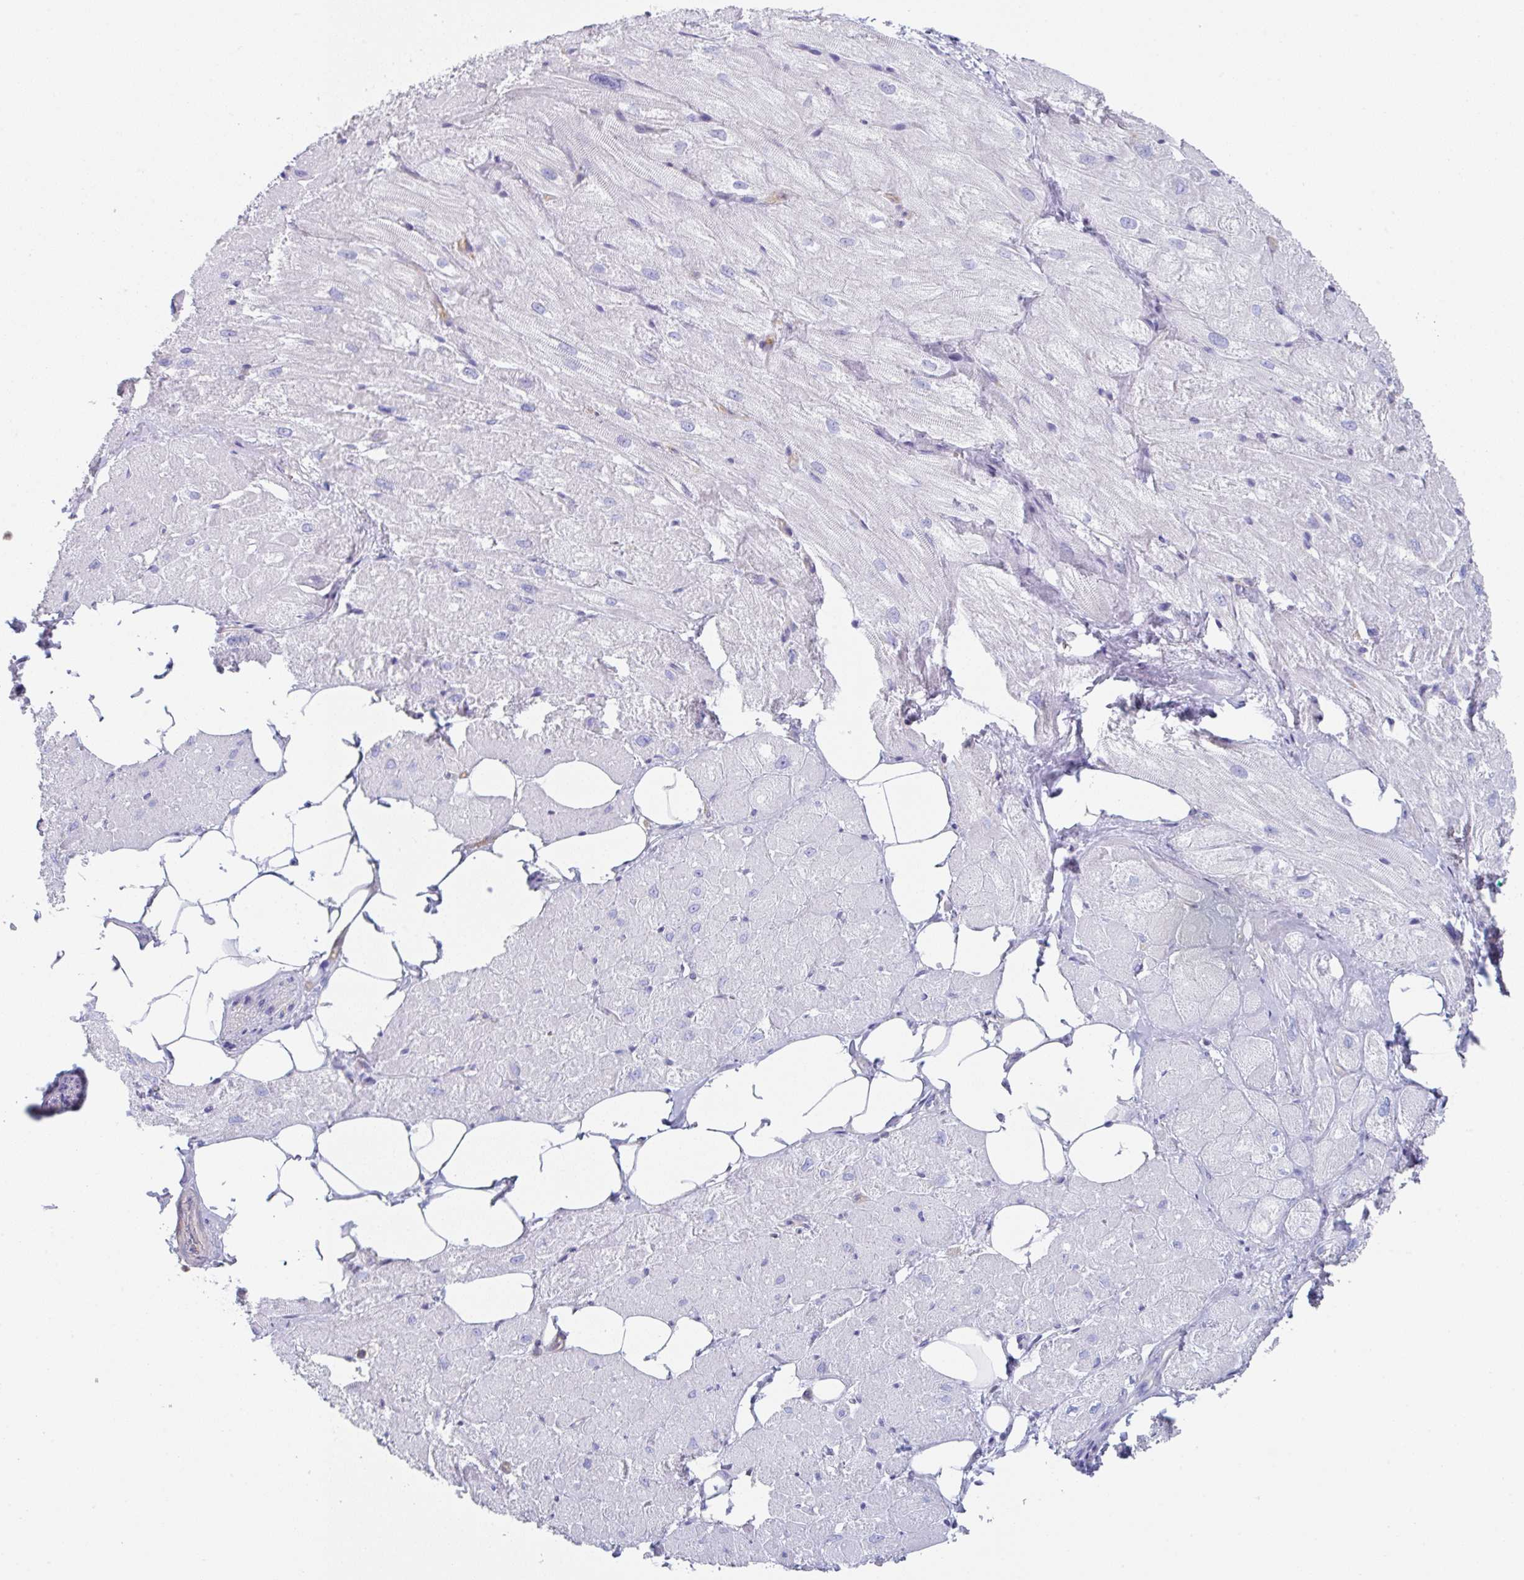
{"staining": {"intensity": "negative", "quantity": "none", "location": "none"}, "tissue": "heart muscle", "cell_type": "Cardiomyocytes", "image_type": "normal", "snomed": [{"axis": "morphology", "description": "Normal tissue, NOS"}, {"axis": "topography", "description": "Heart"}], "caption": "DAB (3,3'-diaminobenzidine) immunohistochemical staining of unremarkable human heart muscle demonstrates no significant positivity in cardiomyocytes. The staining is performed using DAB (3,3'-diaminobenzidine) brown chromogen with nuclei counter-stained in using hematoxylin.", "gene": "AMPD2", "patient": {"sex": "male", "age": 62}}